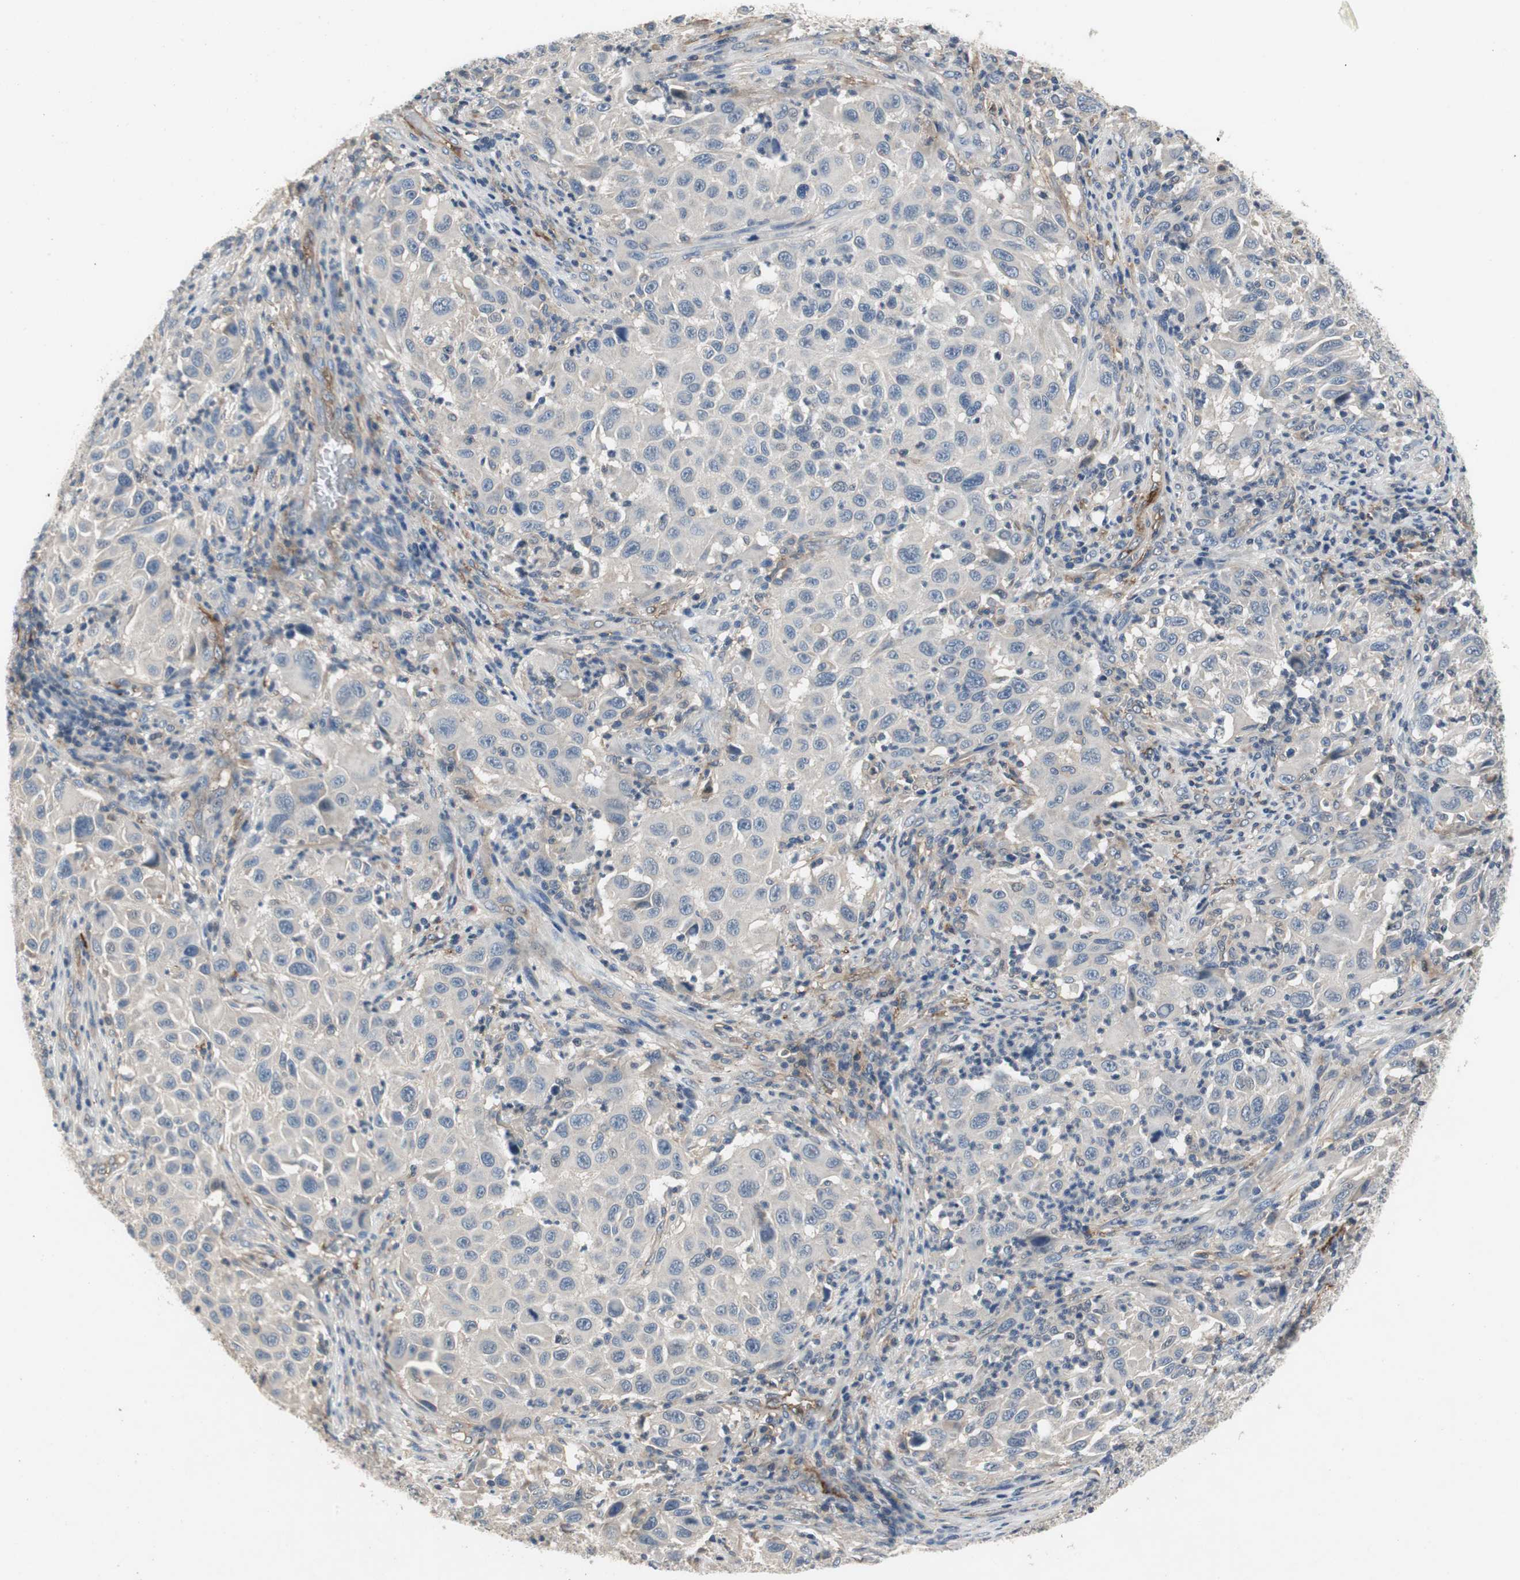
{"staining": {"intensity": "negative", "quantity": "none", "location": "none"}, "tissue": "melanoma", "cell_type": "Tumor cells", "image_type": "cancer", "snomed": [{"axis": "morphology", "description": "Malignant melanoma, Metastatic site"}, {"axis": "topography", "description": "Lymph node"}], "caption": "IHC of human malignant melanoma (metastatic site) demonstrates no staining in tumor cells.", "gene": "ALPL", "patient": {"sex": "male", "age": 61}}